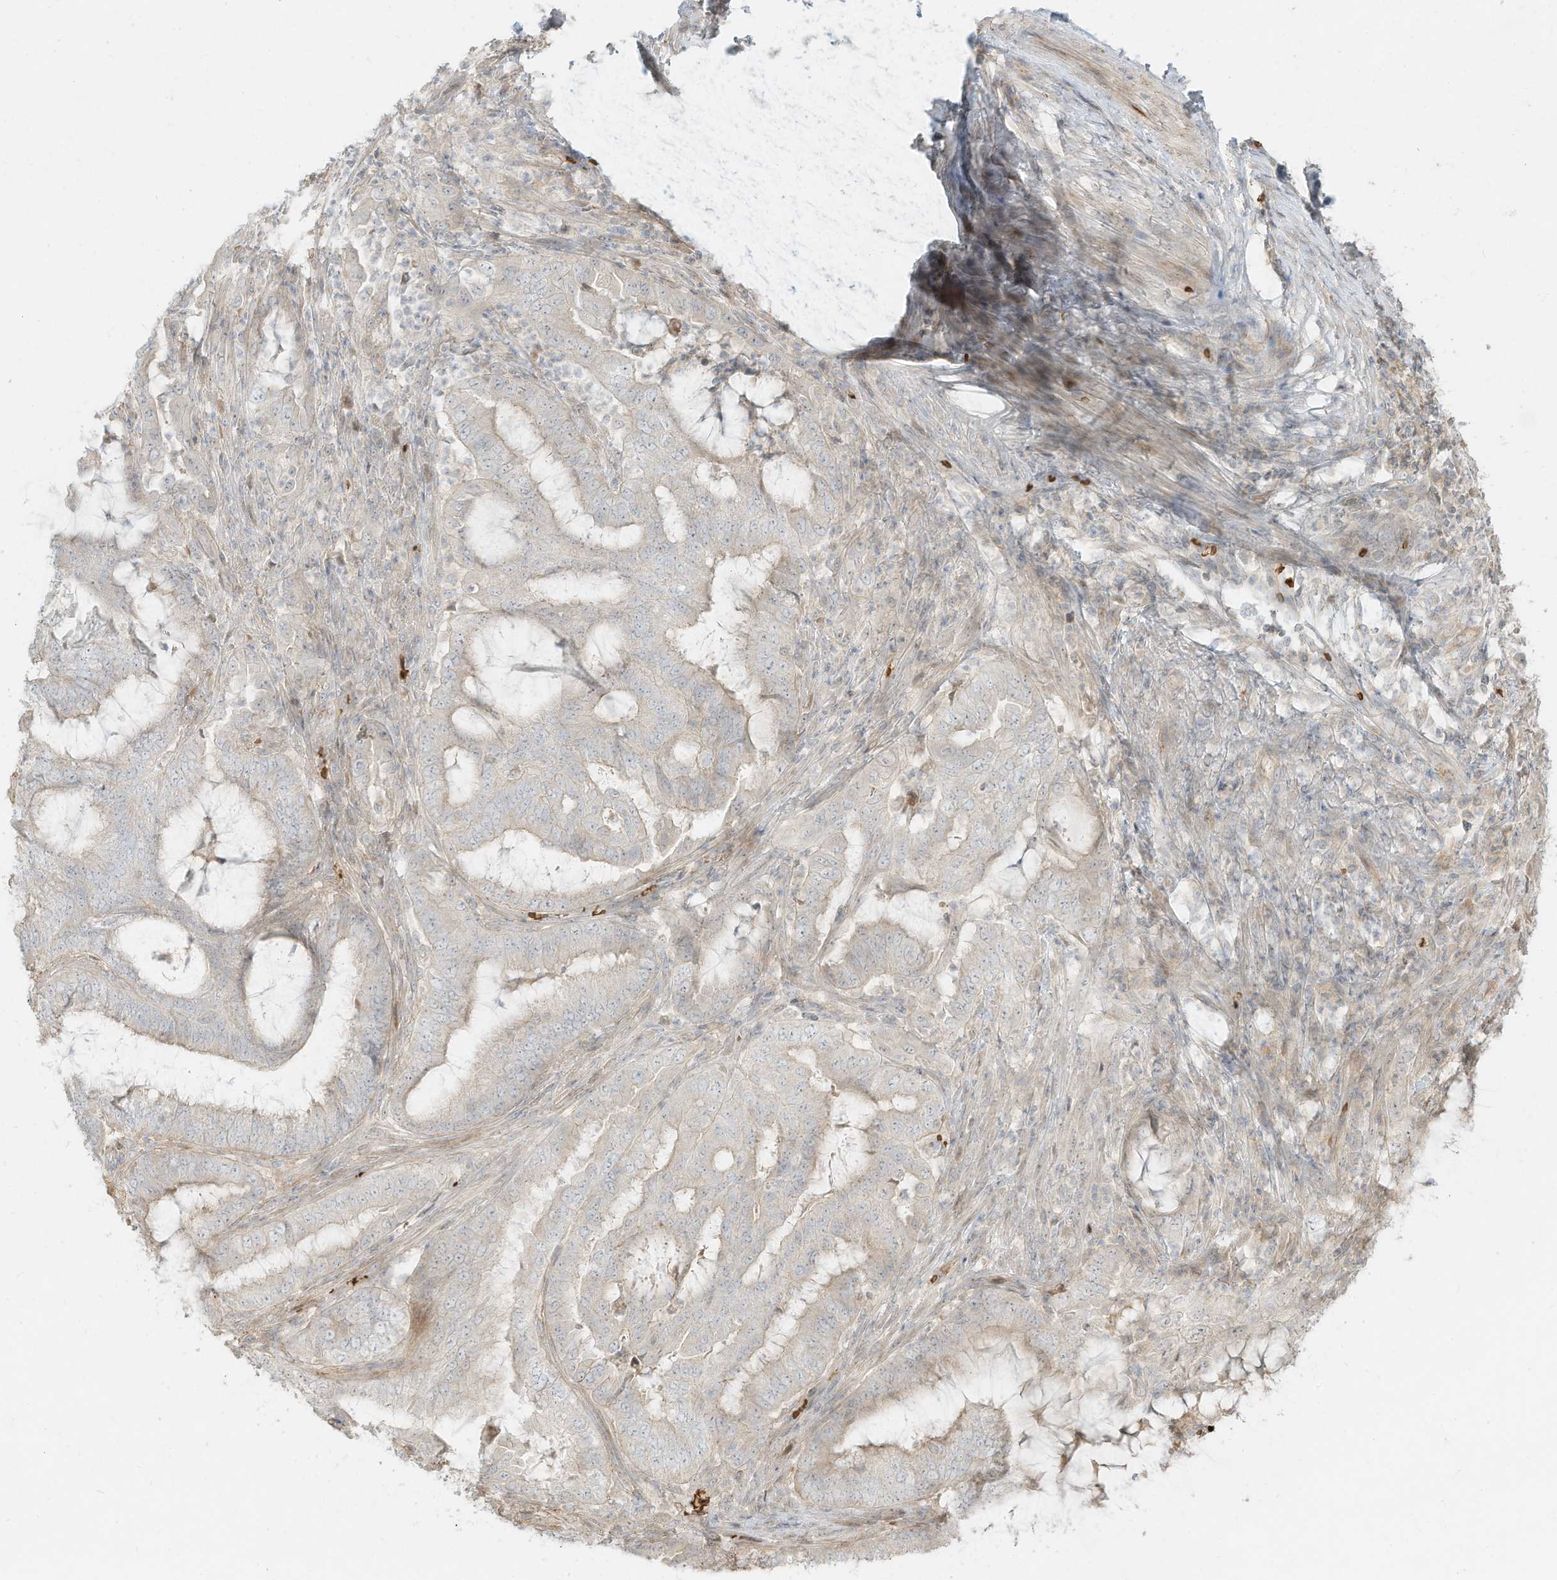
{"staining": {"intensity": "weak", "quantity": "<25%", "location": "cytoplasmic/membranous"}, "tissue": "endometrial cancer", "cell_type": "Tumor cells", "image_type": "cancer", "snomed": [{"axis": "morphology", "description": "Adenocarcinoma, NOS"}, {"axis": "topography", "description": "Endometrium"}], "caption": "Image shows no significant protein positivity in tumor cells of adenocarcinoma (endometrial).", "gene": "OFD1", "patient": {"sex": "female", "age": 51}}